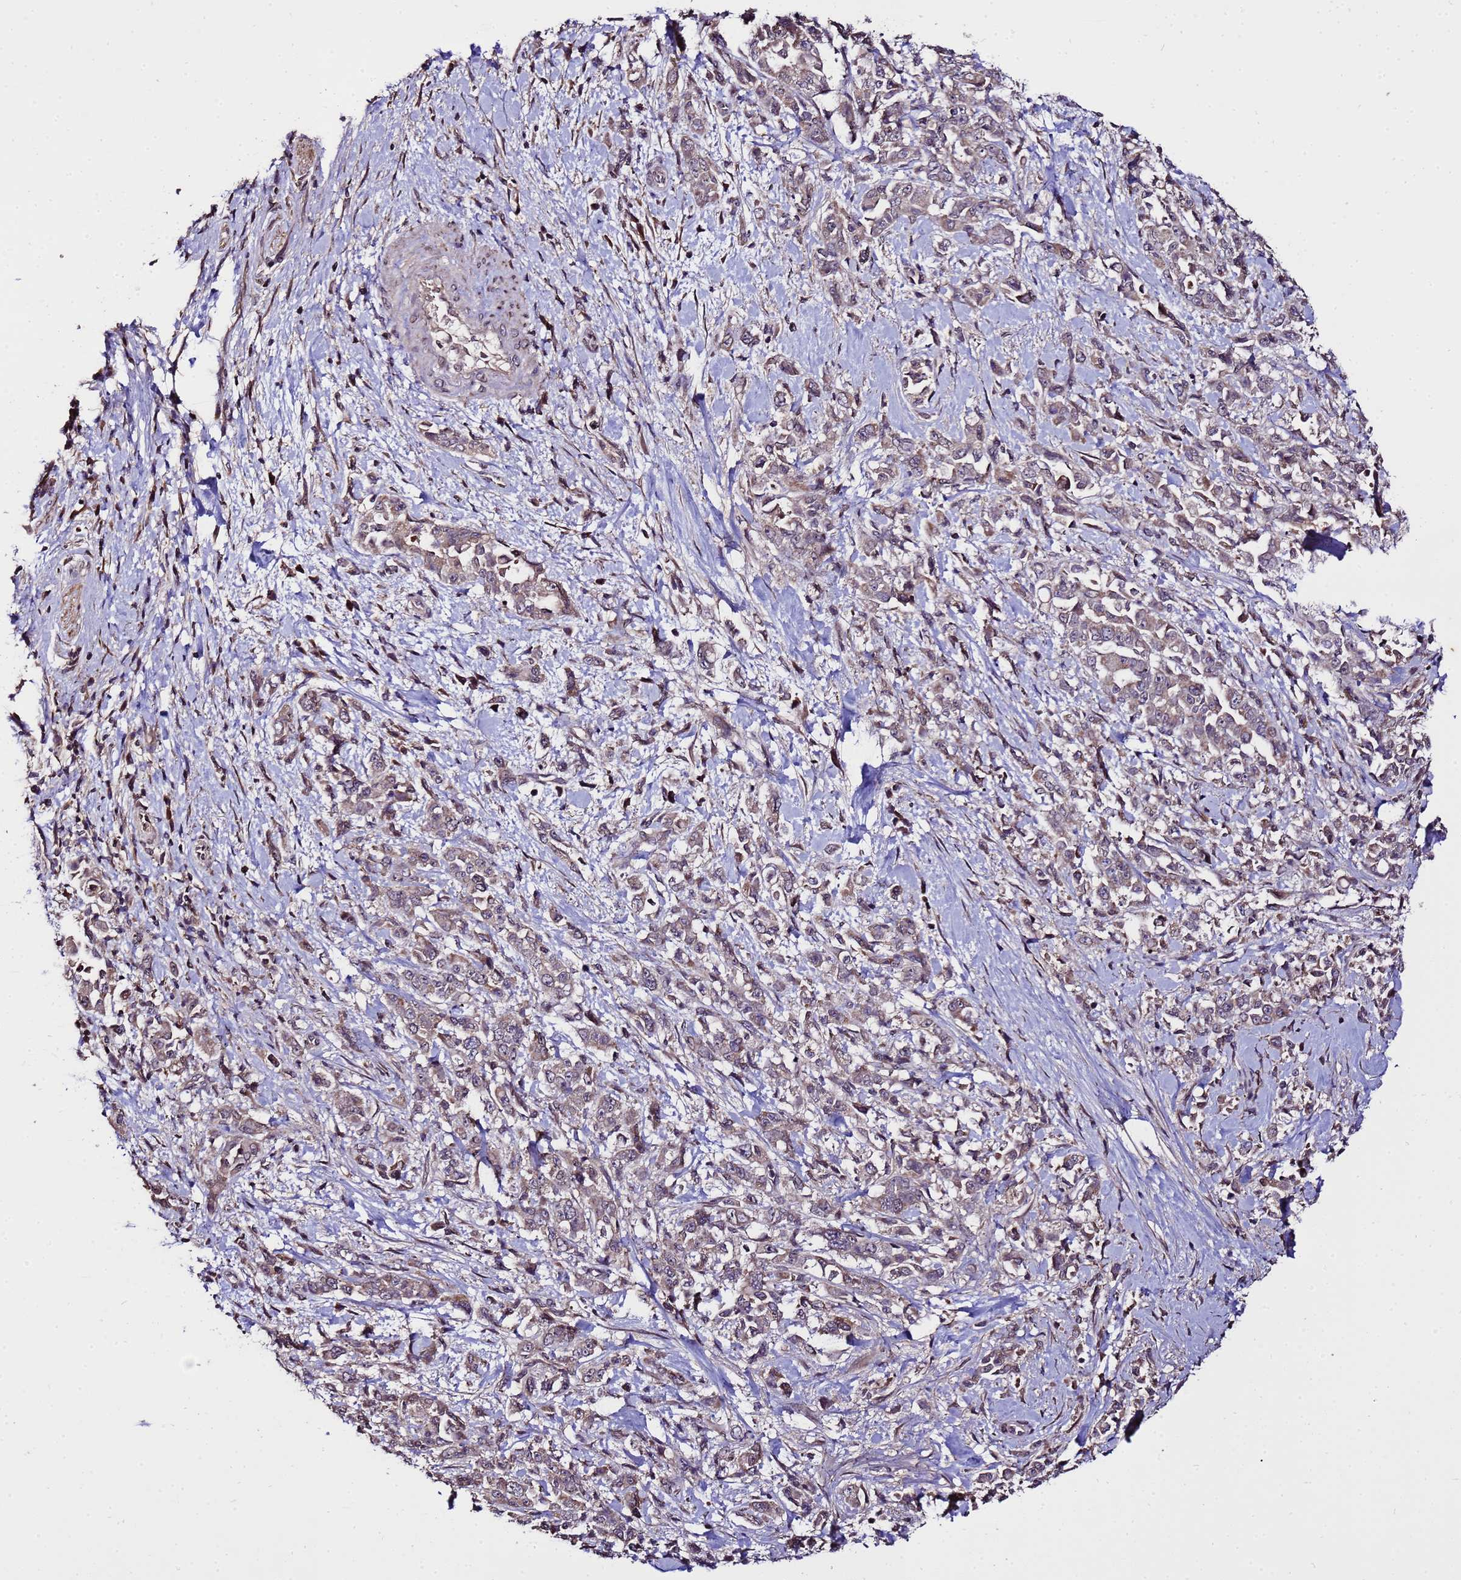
{"staining": {"intensity": "weak", "quantity": ">75%", "location": "cytoplasmic/membranous"}, "tissue": "pancreatic cancer", "cell_type": "Tumor cells", "image_type": "cancer", "snomed": [{"axis": "morphology", "description": "Normal tissue, NOS"}, {"axis": "morphology", "description": "Adenocarcinoma, NOS"}, {"axis": "topography", "description": "Pancreas"}], "caption": "Immunohistochemistry (IHC) (DAB) staining of human pancreatic cancer reveals weak cytoplasmic/membranous protein positivity in approximately >75% of tumor cells.", "gene": "ZNF329", "patient": {"sex": "female", "age": 64}}